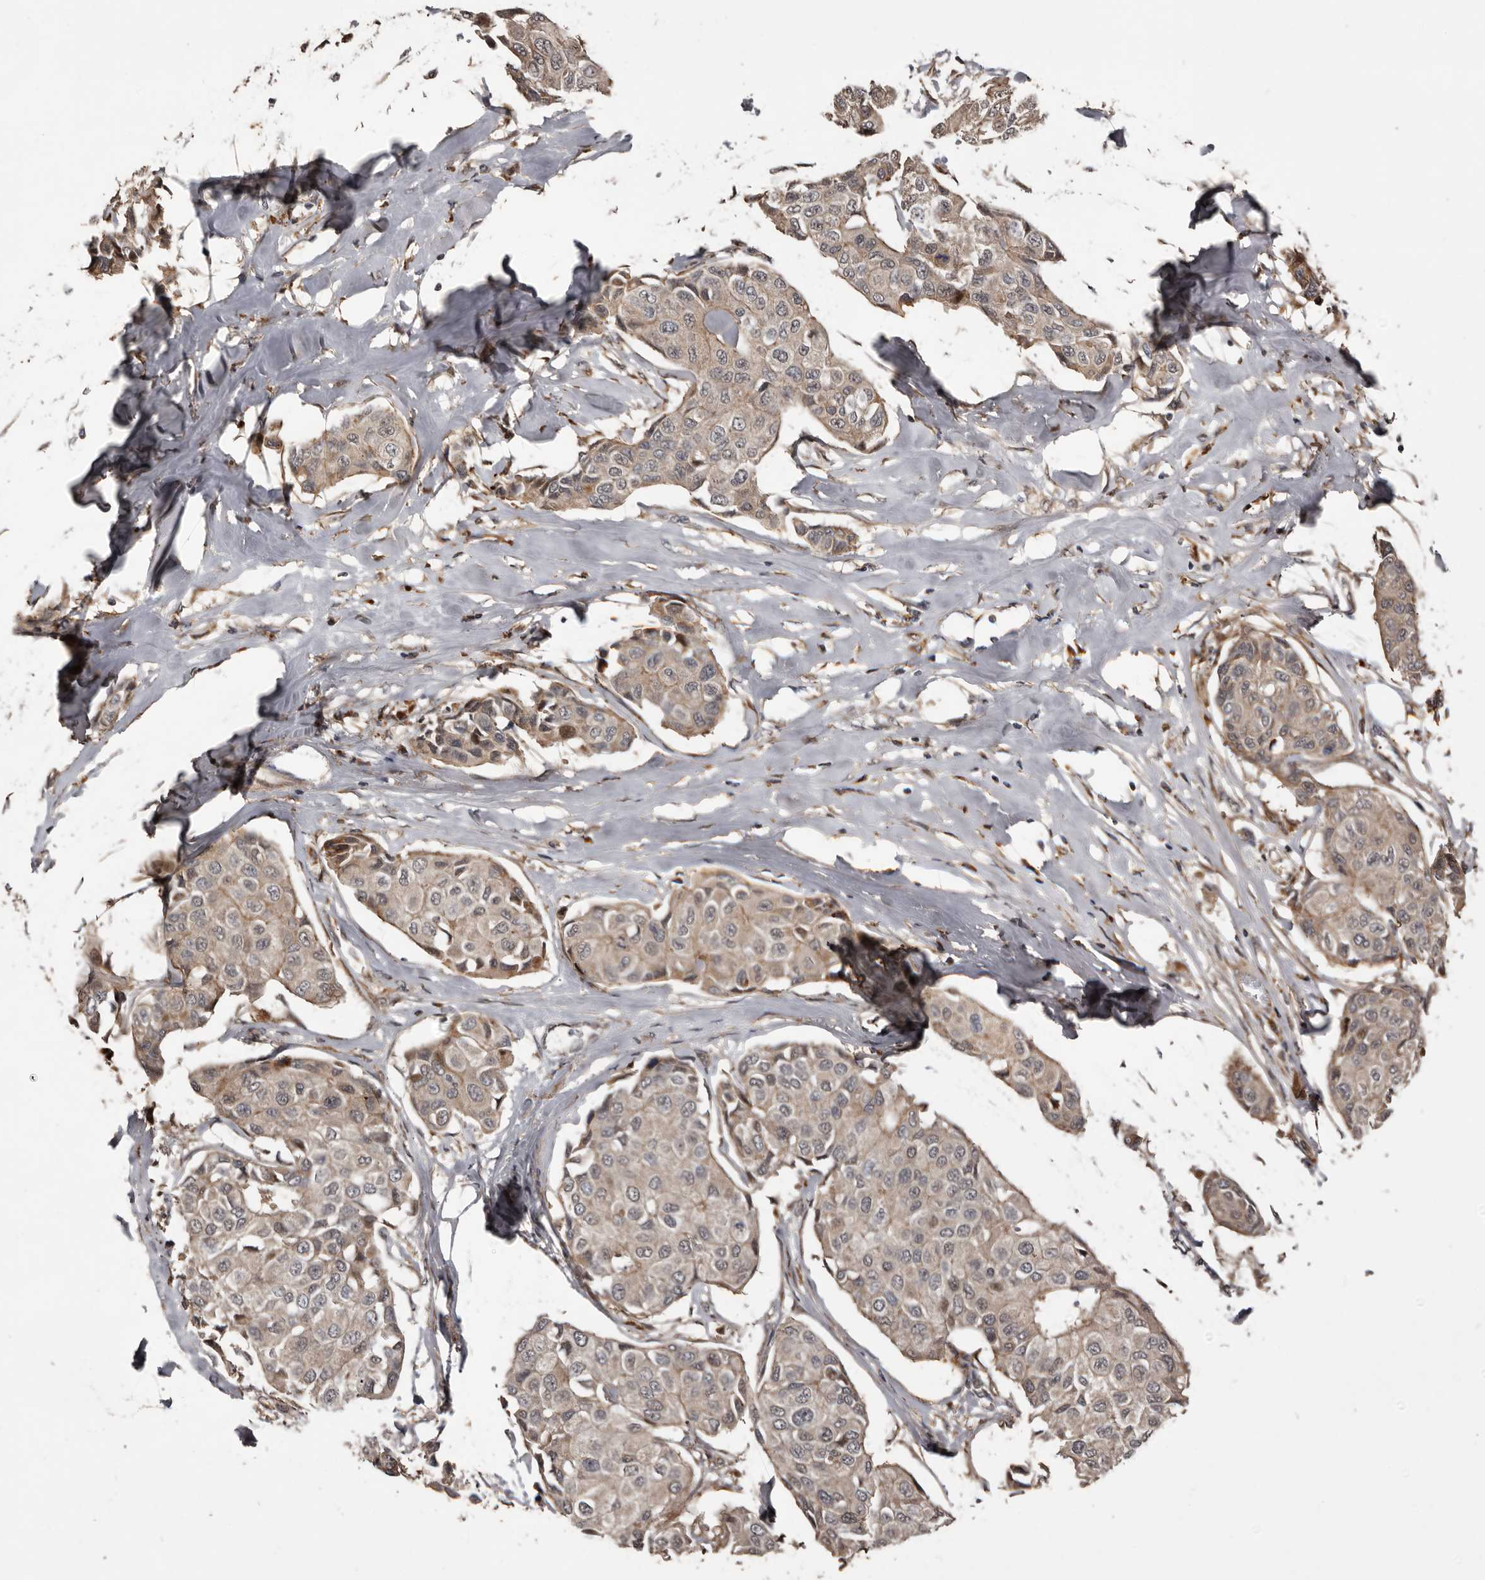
{"staining": {"intensity": "weak", "quantity": ">75%", "location": "cytoplasmic/membranous"}, "tissue": "breast cancer", "cell_type": "Tumor cells", "image_type": "cancer", "snomed": [{"axis": "morphology", "description": "Duct carcinoma"}, {"axis": "topography", "description": "Breast"}], "caption": "Protein analysis of breast invasive ductal carcinoma tissue reveals weak cytoplasmic/membranous staining in about >75% of tumor cells. The staining was performed using DAB (3,3'-diaminobenzidine) to visualize the protein expression in brown, while the nuclei were stained in blue with hematoxylin (Magnification: 20x).", "gene": "SERTAD4", "patient": {"sex": "female", "age": 80}}